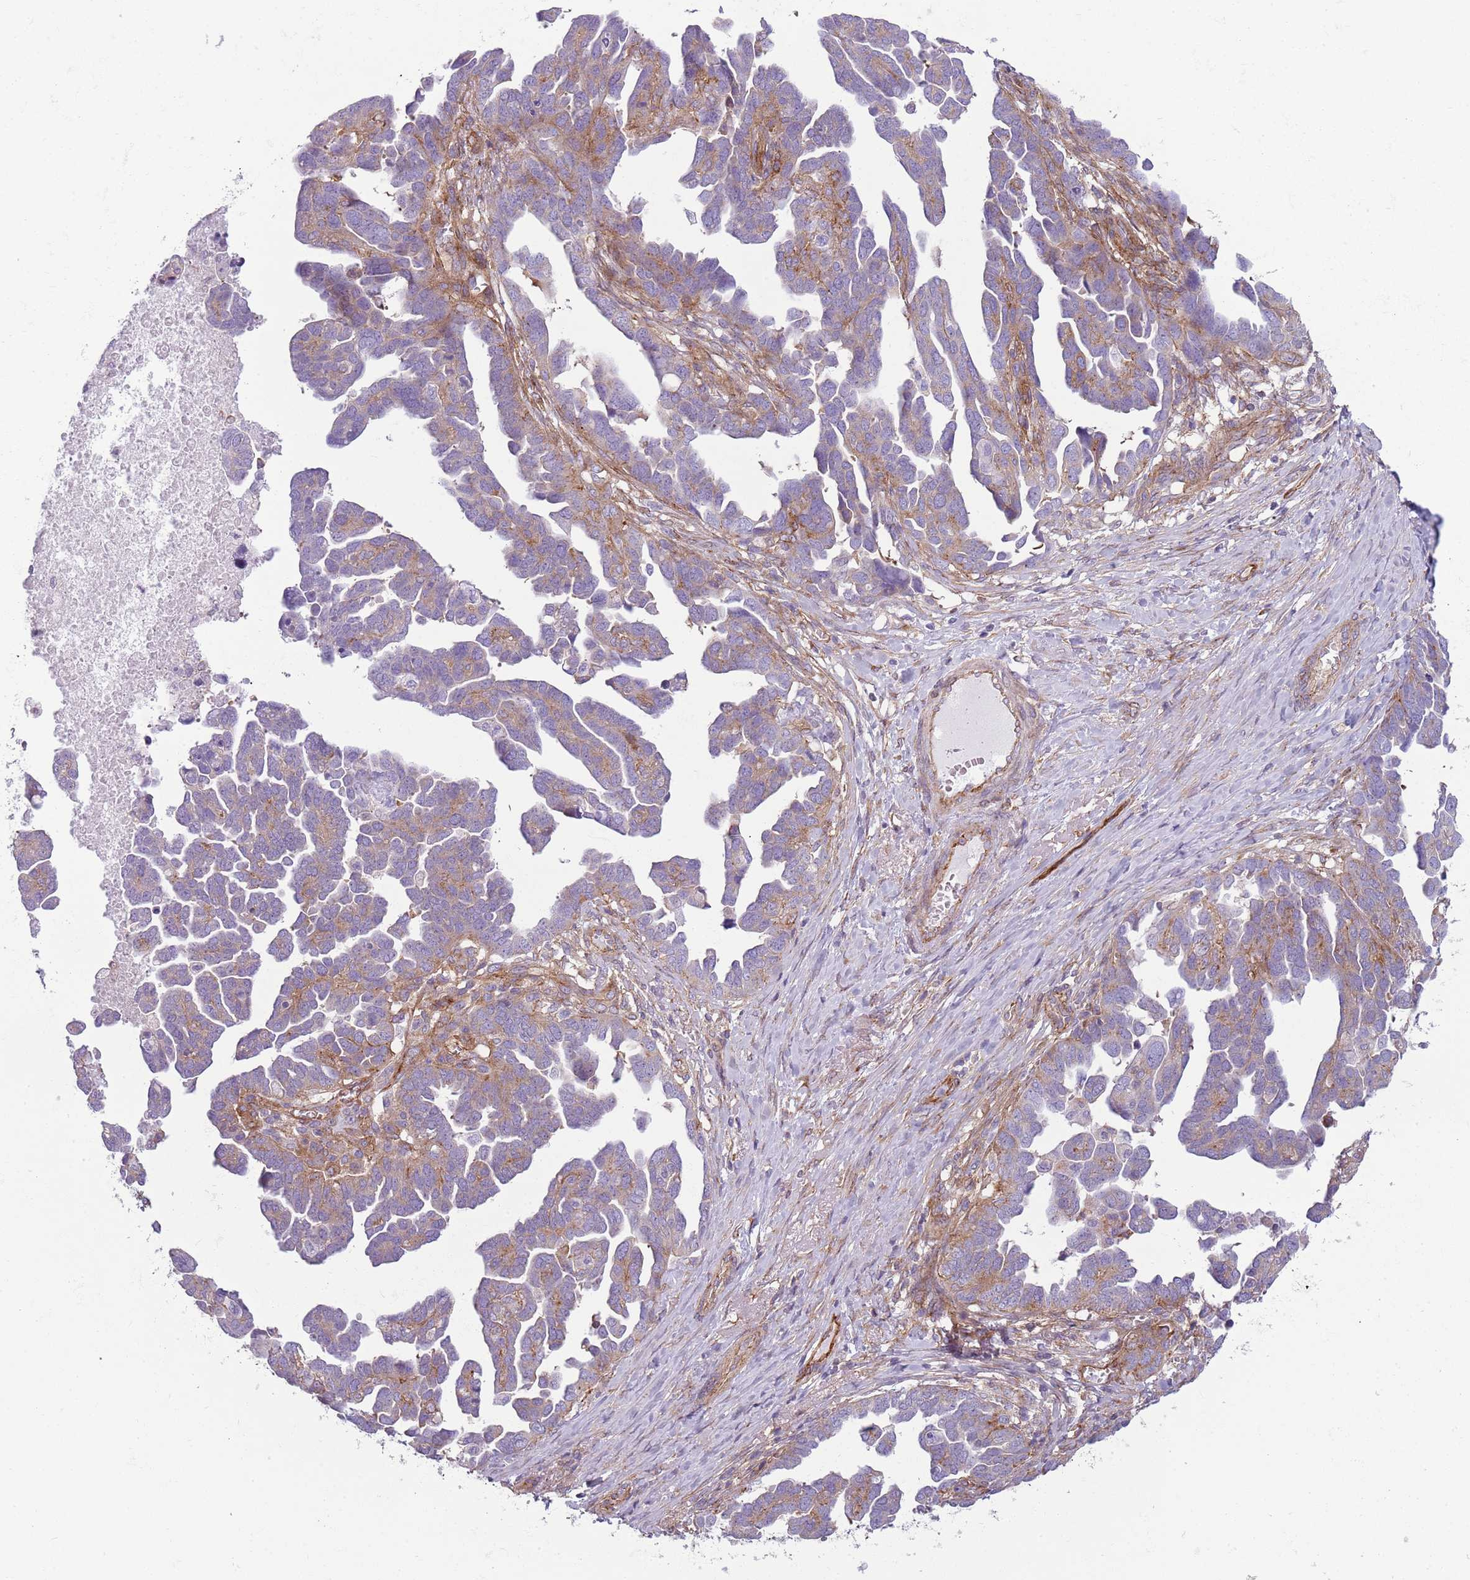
{"staining": {"intensity": "moderate", "quantity": "25%-75%", "location": "cytoplasmic/membranous"}, "tissue": "ovarian cancer", "cell_type": "Tumor cells", "image_type": "cancer", "snomed": [{"axis": "morphology", "description": "Cystadenocarcinoma, serous, NOS"}, {"axis": "topography", "description": "Ovary"}], "caption": "Tumor cells exhibit medium levels of moderate cytoplasmic/membranous staining in approximately 25%-75% of cells in human serous cystadenocarcinoma (ovarian).", "gene": "SNX1", "patient": {"sex": "female", "age": 54}}